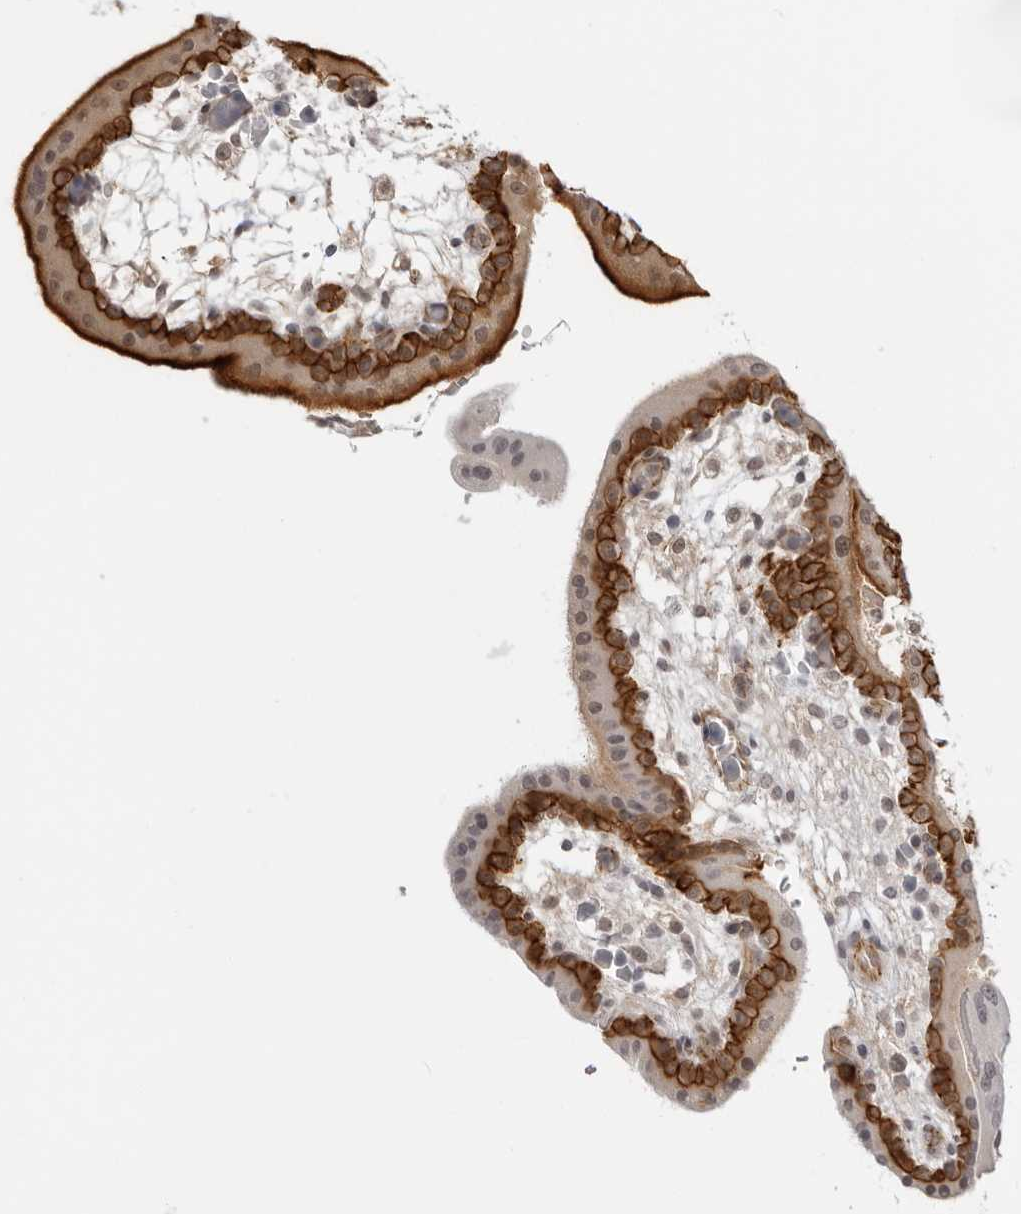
{"staining": {"intensity": "moderate", "quantity": ">75%", "location": "cytoplasmic/membranous"}, "tissue": "placenta", "cell_type": "Decidual cells", "image_type": "normal", "snomed": [{"axis": "morphology", "description": "Normal tissue, NOS"}, {"axis": "topography", "description": "Placenta"}], "caption": "Decidual cells show medium levels of moderate cytoplasmic/membranous positivity in approximately >75% of cells in normal human placenta.", "gene": "TRAPPC3", "patient": {"sex": "female", "age": 35}}